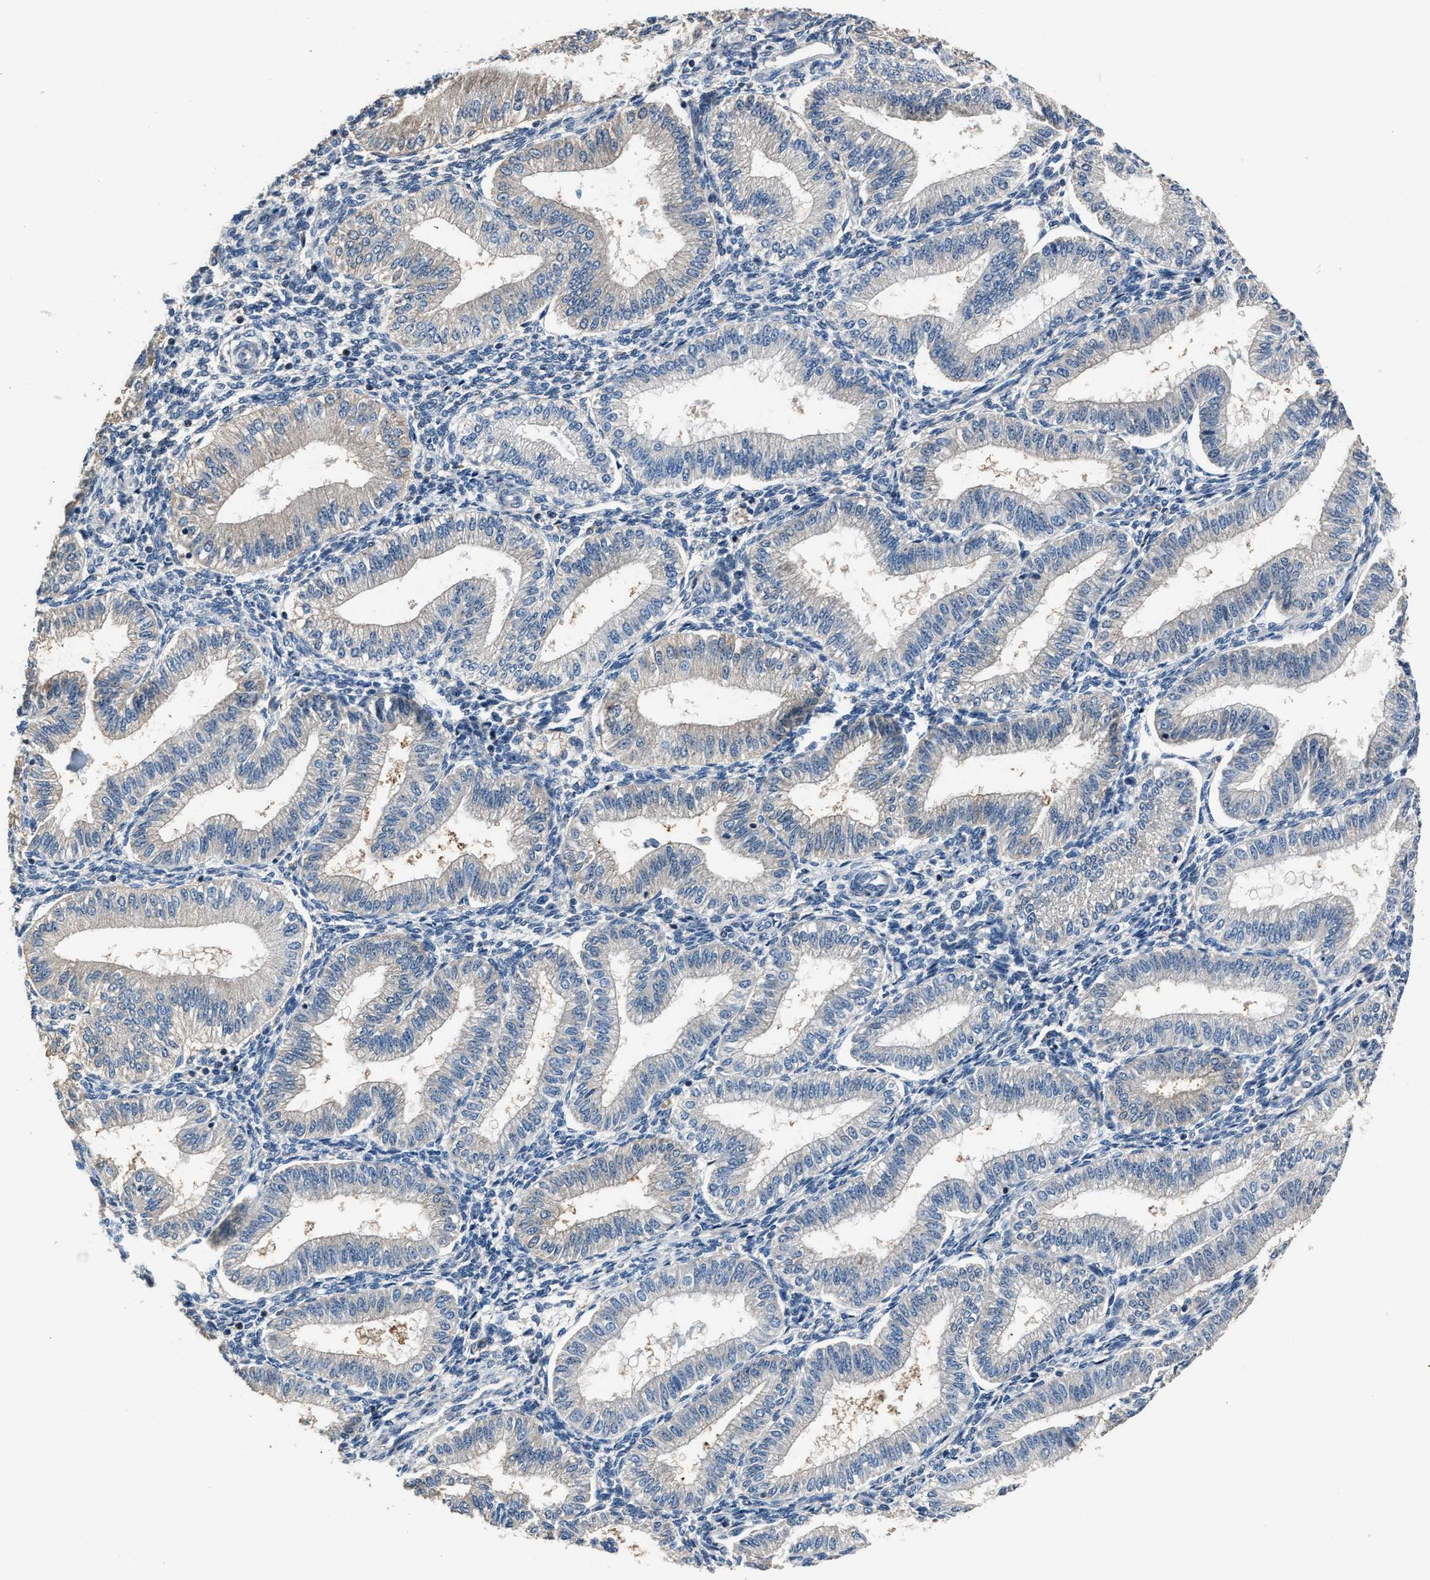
{"staining": {"intensity": "moderate", "quantity": "<25%", "location": "cytoplasmic/membranous"}, "tissue": "endometrium", "cell_type": "Cells in endometrial stroma", "image_type": "normal", "snomed": [{"axis": "morphology", "description": "Normal tissue, NOS"}, {"axis": "topography", "description": "Endometrium"}], "caption": "Cells in endometrial stroma exhibit moderate cytoplasmic/membranous expression in approximately <25% of cells in benign endometrium.", "gene": "DNAJC24", "patient": {"sex": "female", "age": 39}}